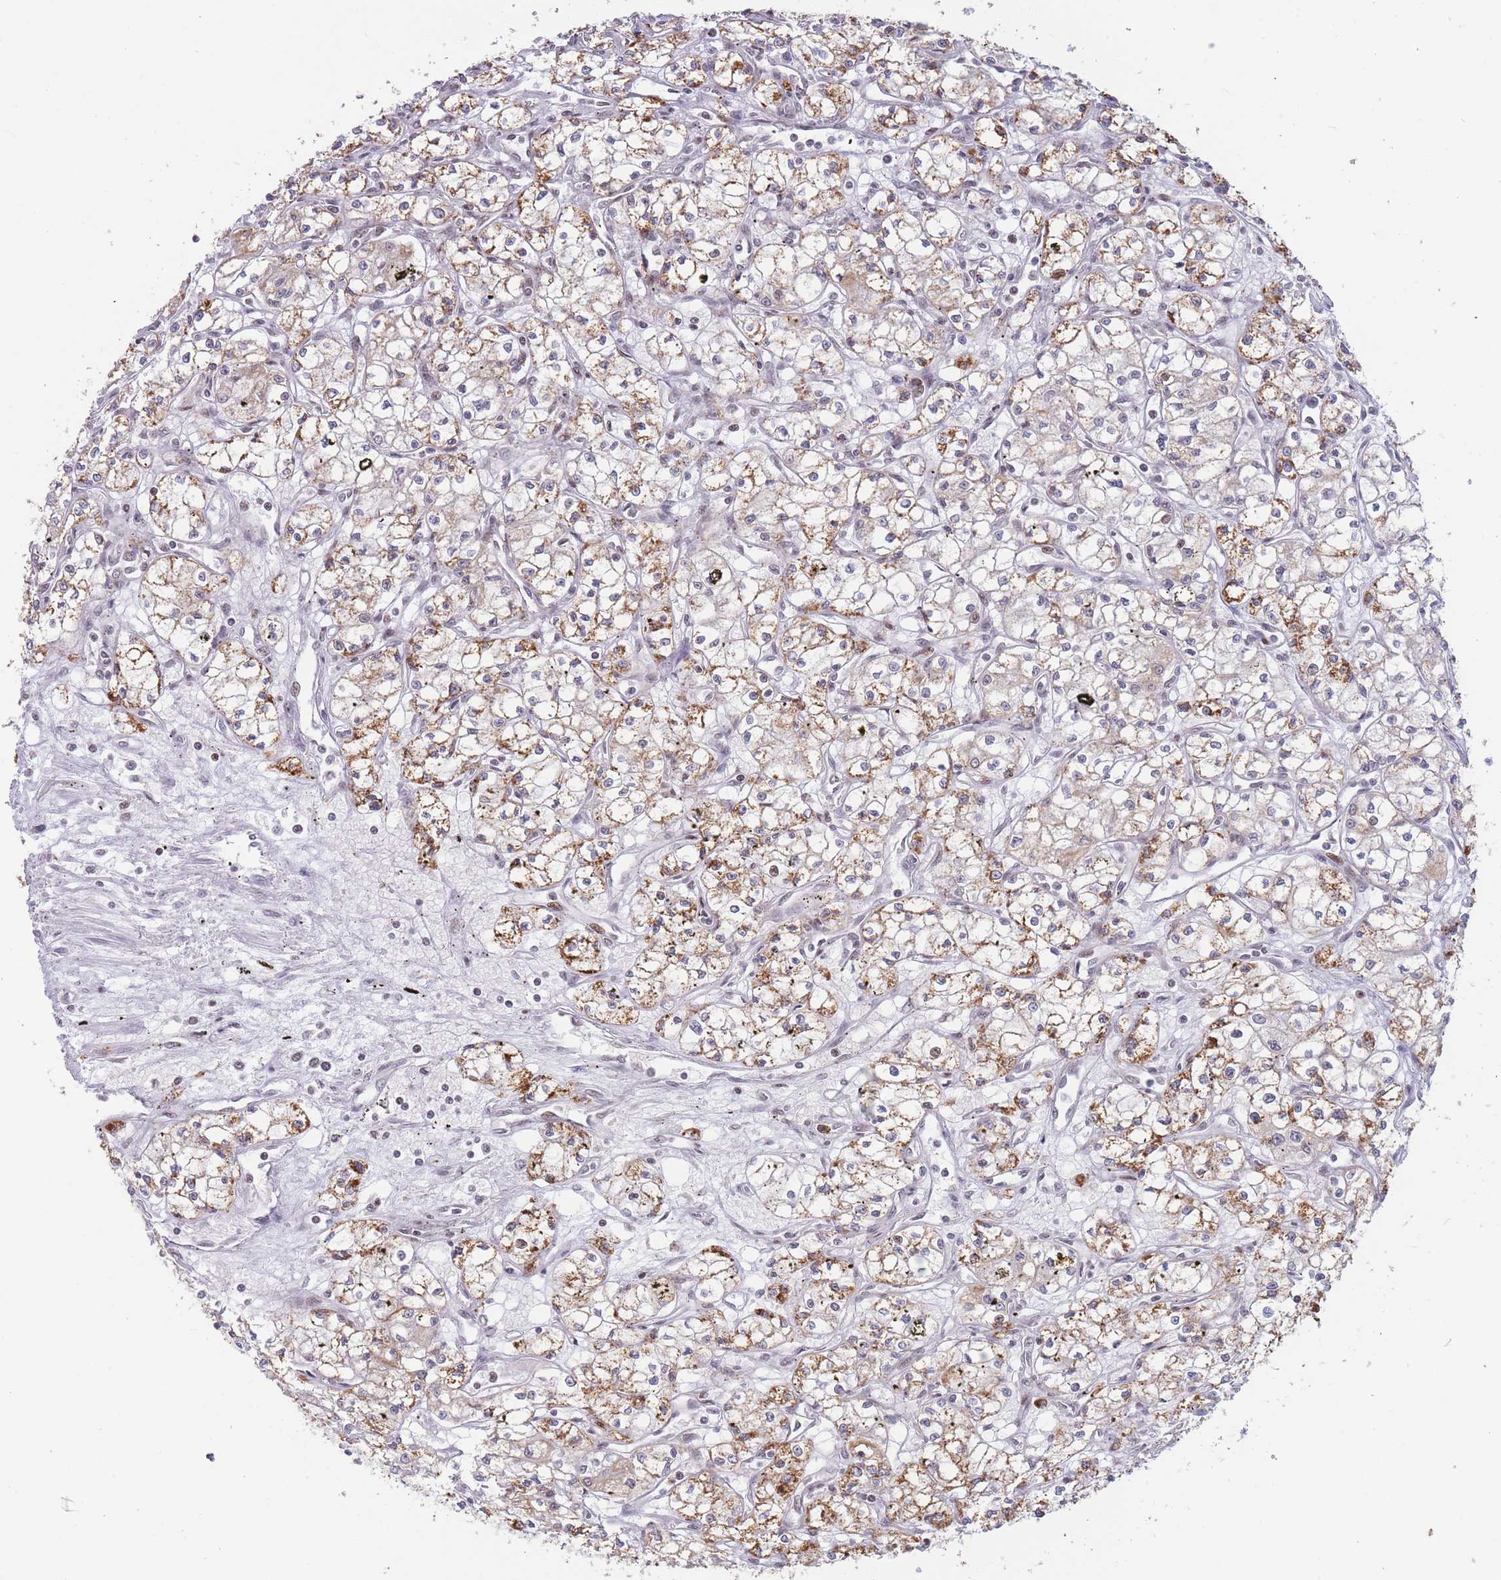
{"staining": {"intensity": "moderate", "quantity": "25%-75%", "location": "cytoplasmic/membranous"}, "tissue": "renal cancer", "cell_type": "Tumor cells", "image_type": "cancer", "snomed": [{"axis": "morphology", "description": "Adenocarcinoma, NOS"}, {"axis": "topography", "description": "Kidney"}], "caption": "Immunohistochemical staining of renal cancer (adenocarcinoma) displays medium levels of moderate cytoplasmic/membranous protein staining in about 25%-75% of tumor cells. The staining was performed using DAB, with brown indicating positive protein expression. Nuclei are stained blue with hematoxylin.", "gene": "TARBP2", "patient": {"sex": "male", "age": 59}}